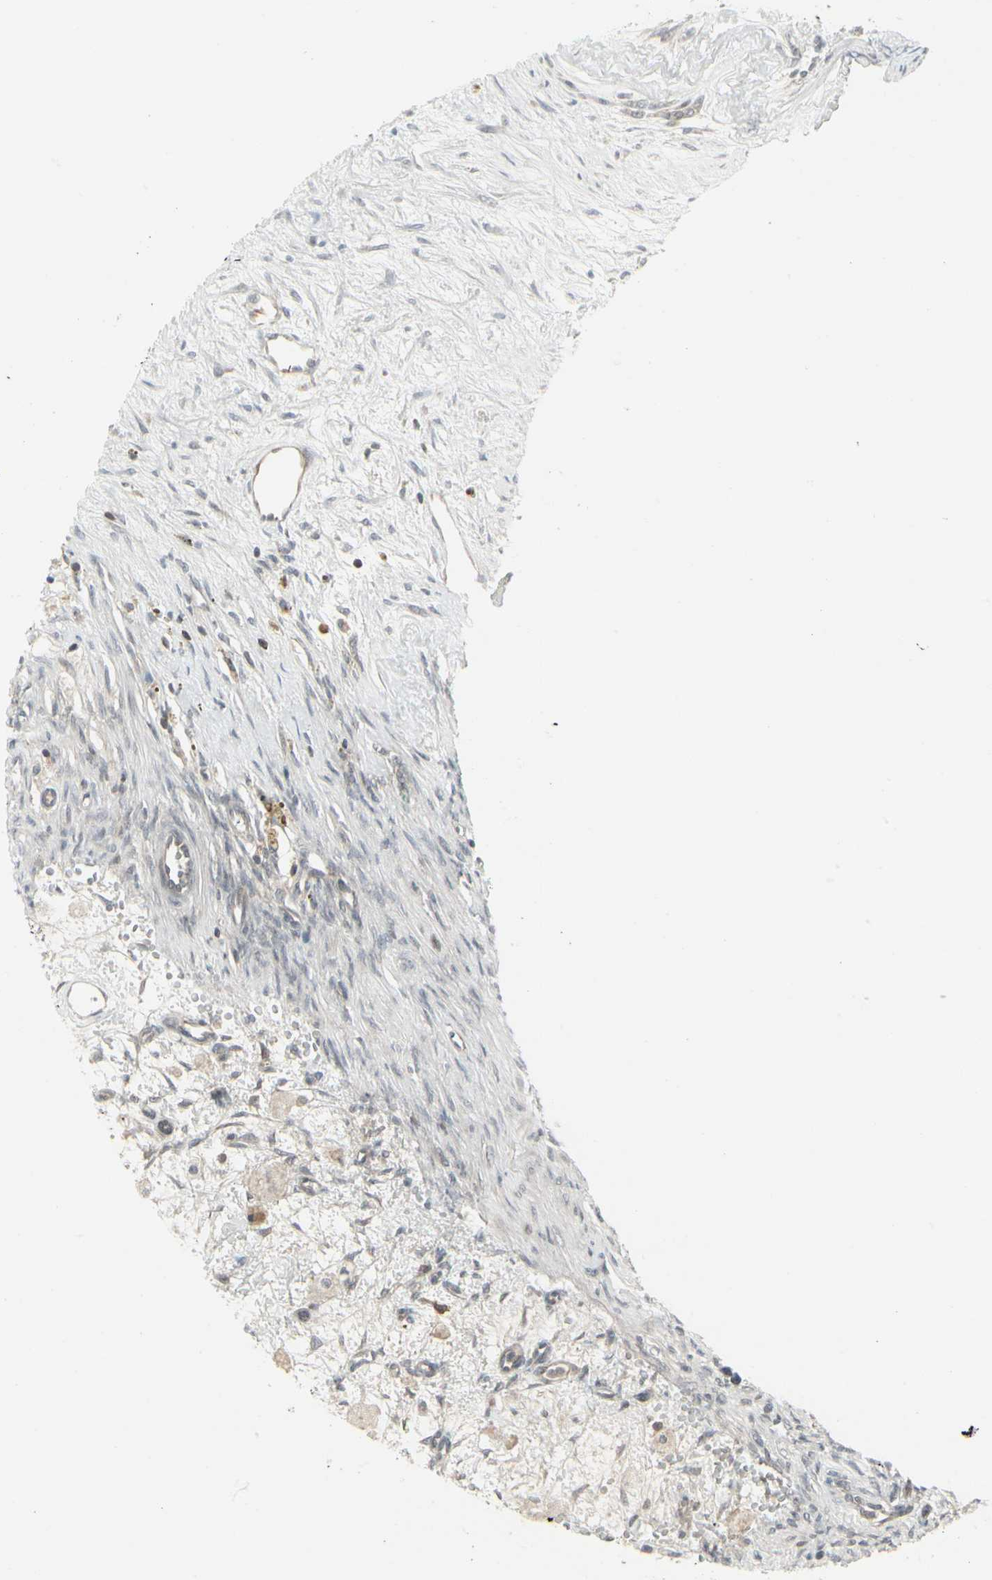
{"staining": {"intensity": "weak", "quantity": "25%-75%", "location": "cytoplasmic/membranous"}, "tissue": "ovary", "cell_type": "Ovarian stroma cells", "image_type": "normal", "snomed": [{"axis": "morphology", "description": "Normal tissue, NOS"}, {"axis": "topography", "description": "Ovary"}], "caption": "Immunohistochemistry staining of normal ovary, which shows low levels of weak cytoplasmic/membranous staining in approximately 25%-75% of ovarian stroma cells indicating weak cytoplasmic/membranous protein positivity. The staining was performed using DAB (brown) for protein detection and nuclei were counterstained in hematoxylin (blue).", "gene": "IGFBP6", "patient": {"sex": "female", "age": 33}}